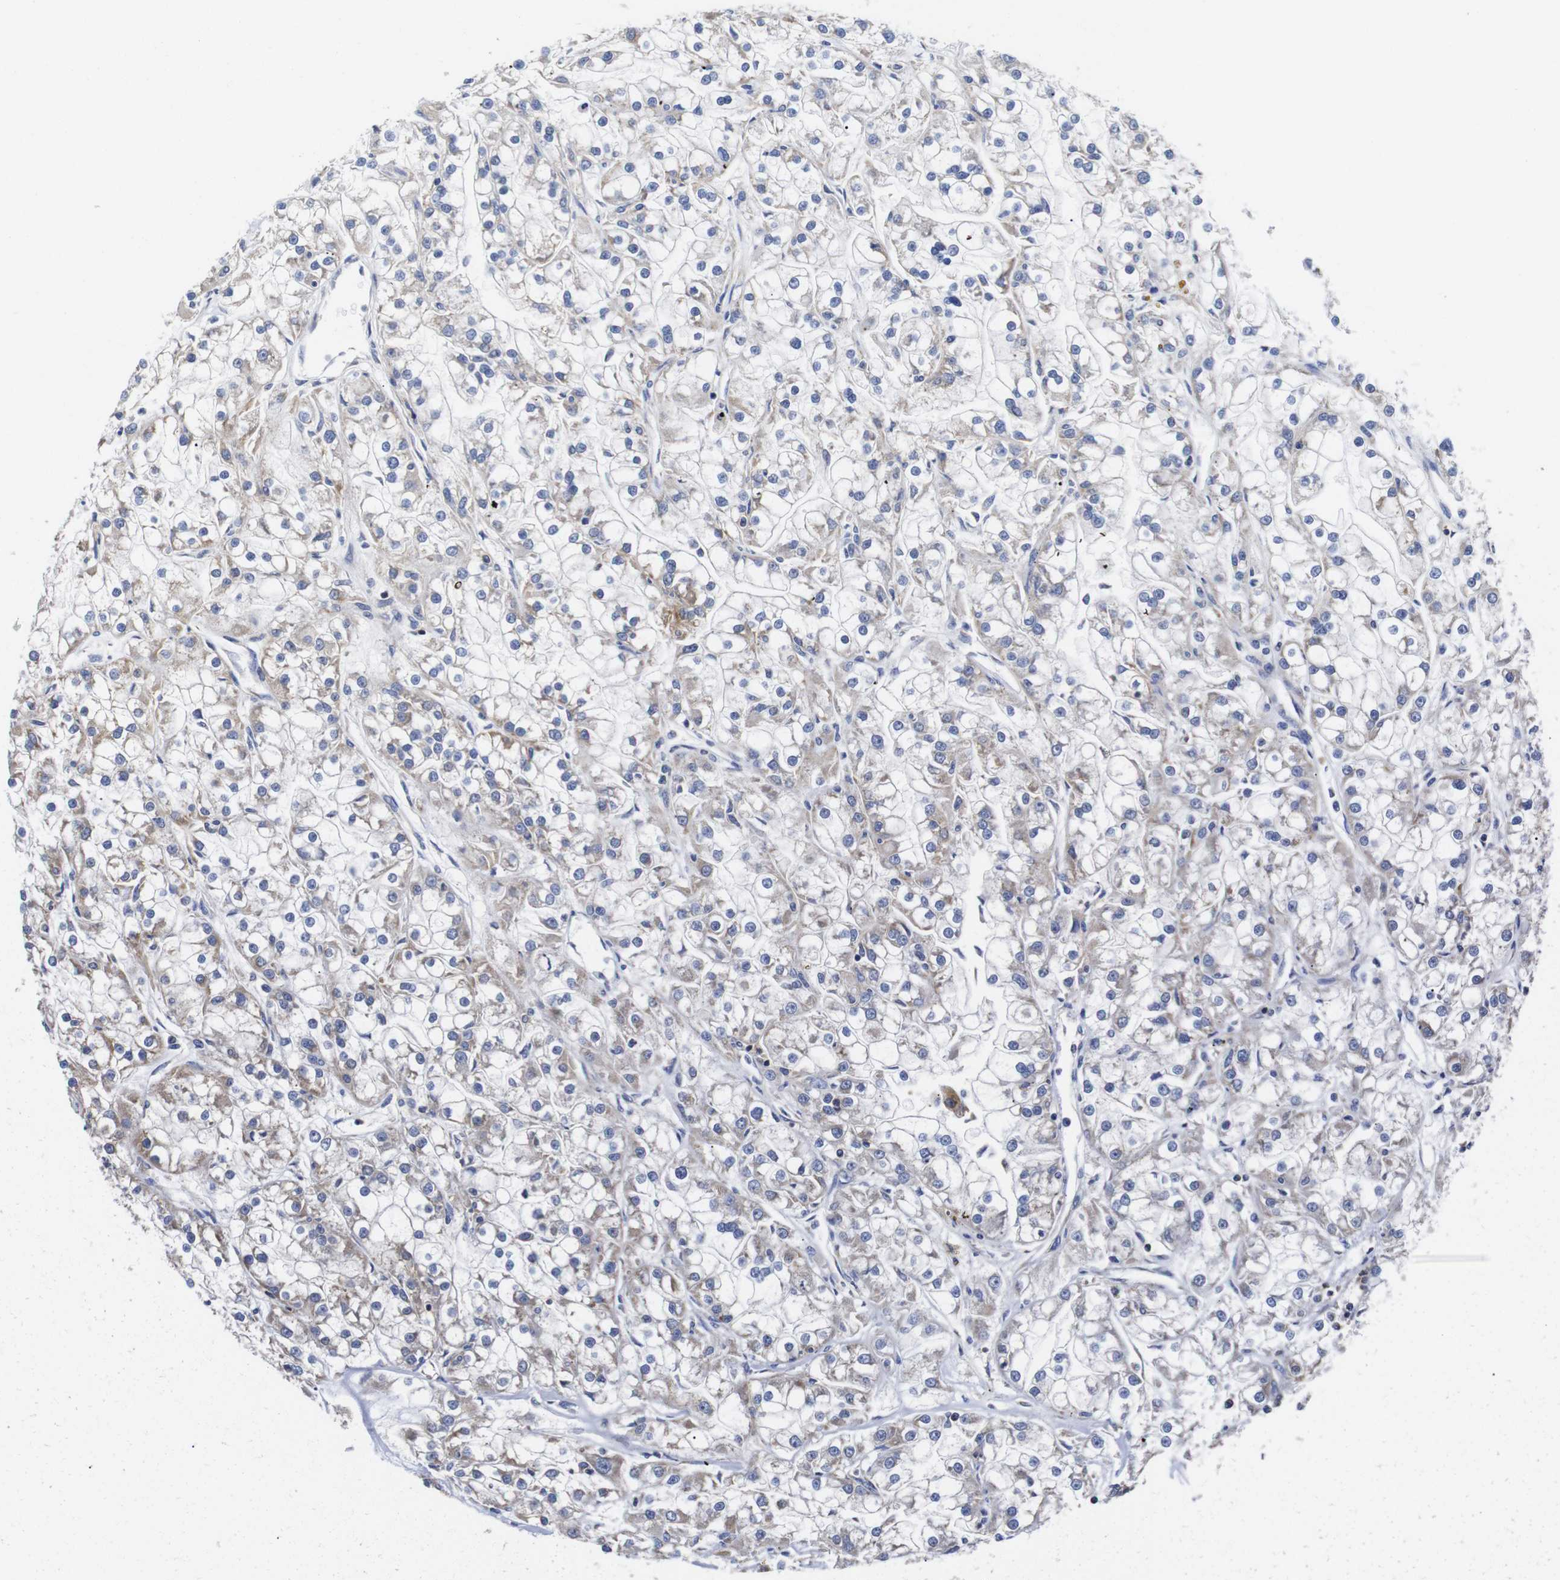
{"staining": {"intensity": "weak", "quantity": ">75%", "location": "cytoplasmic/membranous"}, "tissue": "renal cancer", "cell_type": "Tumor cells", "image_type": "cancer", "snomed": [{"axis": "morphology", "description": "Adenocarcinoma, NOS"}, {"axis": "topography", "description": "Kidney"}], "caption": "Renal adenocarcinoma stained with IHC exhibits weak cytoplasmic/membranous staining in about >75% of tumor cells.", "gene": "OPN3", "patient": {"sex": "female", "age": 52}}